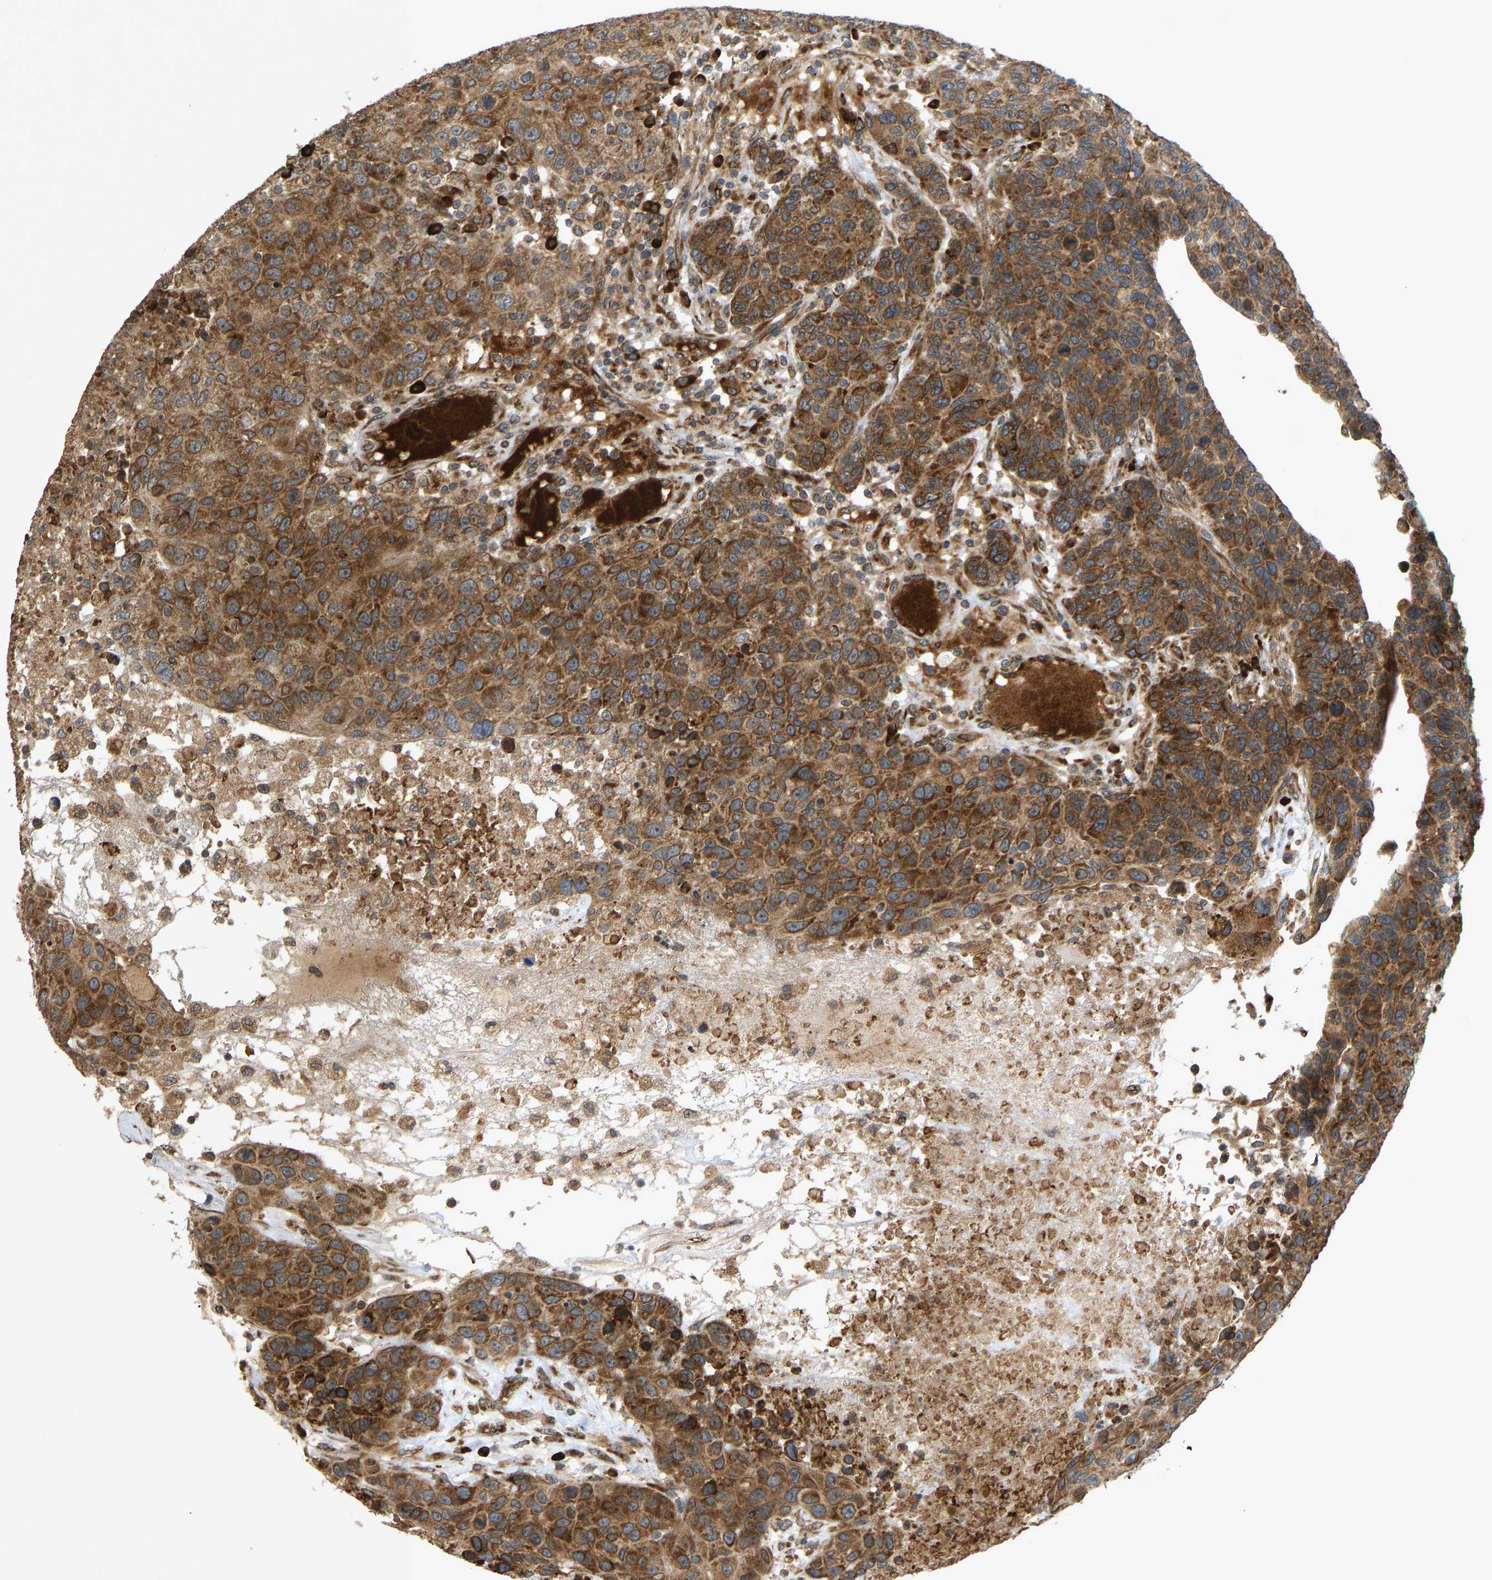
{"staining": {"intensity": "moderate", "quantity": ">75%", "location": "cytoplasmic/membranous"}, "tissue": "breast cancer", "cell_type": "Tumor cells", "image_type": "cancer", "snomed": [{"axis": "morphology", "description": "Duct carcinoma"}, {"axis": "topography", "description": "Breast"}], "caption": "Immunohistochemical staining of breast cancer (intraductal carcinoma) exhibits moderate cytoplasmic/membranous protein staining in about >75% of tumor cells.", "gene": "RPN2", "patient": {"sex": "female", "age": 37}}